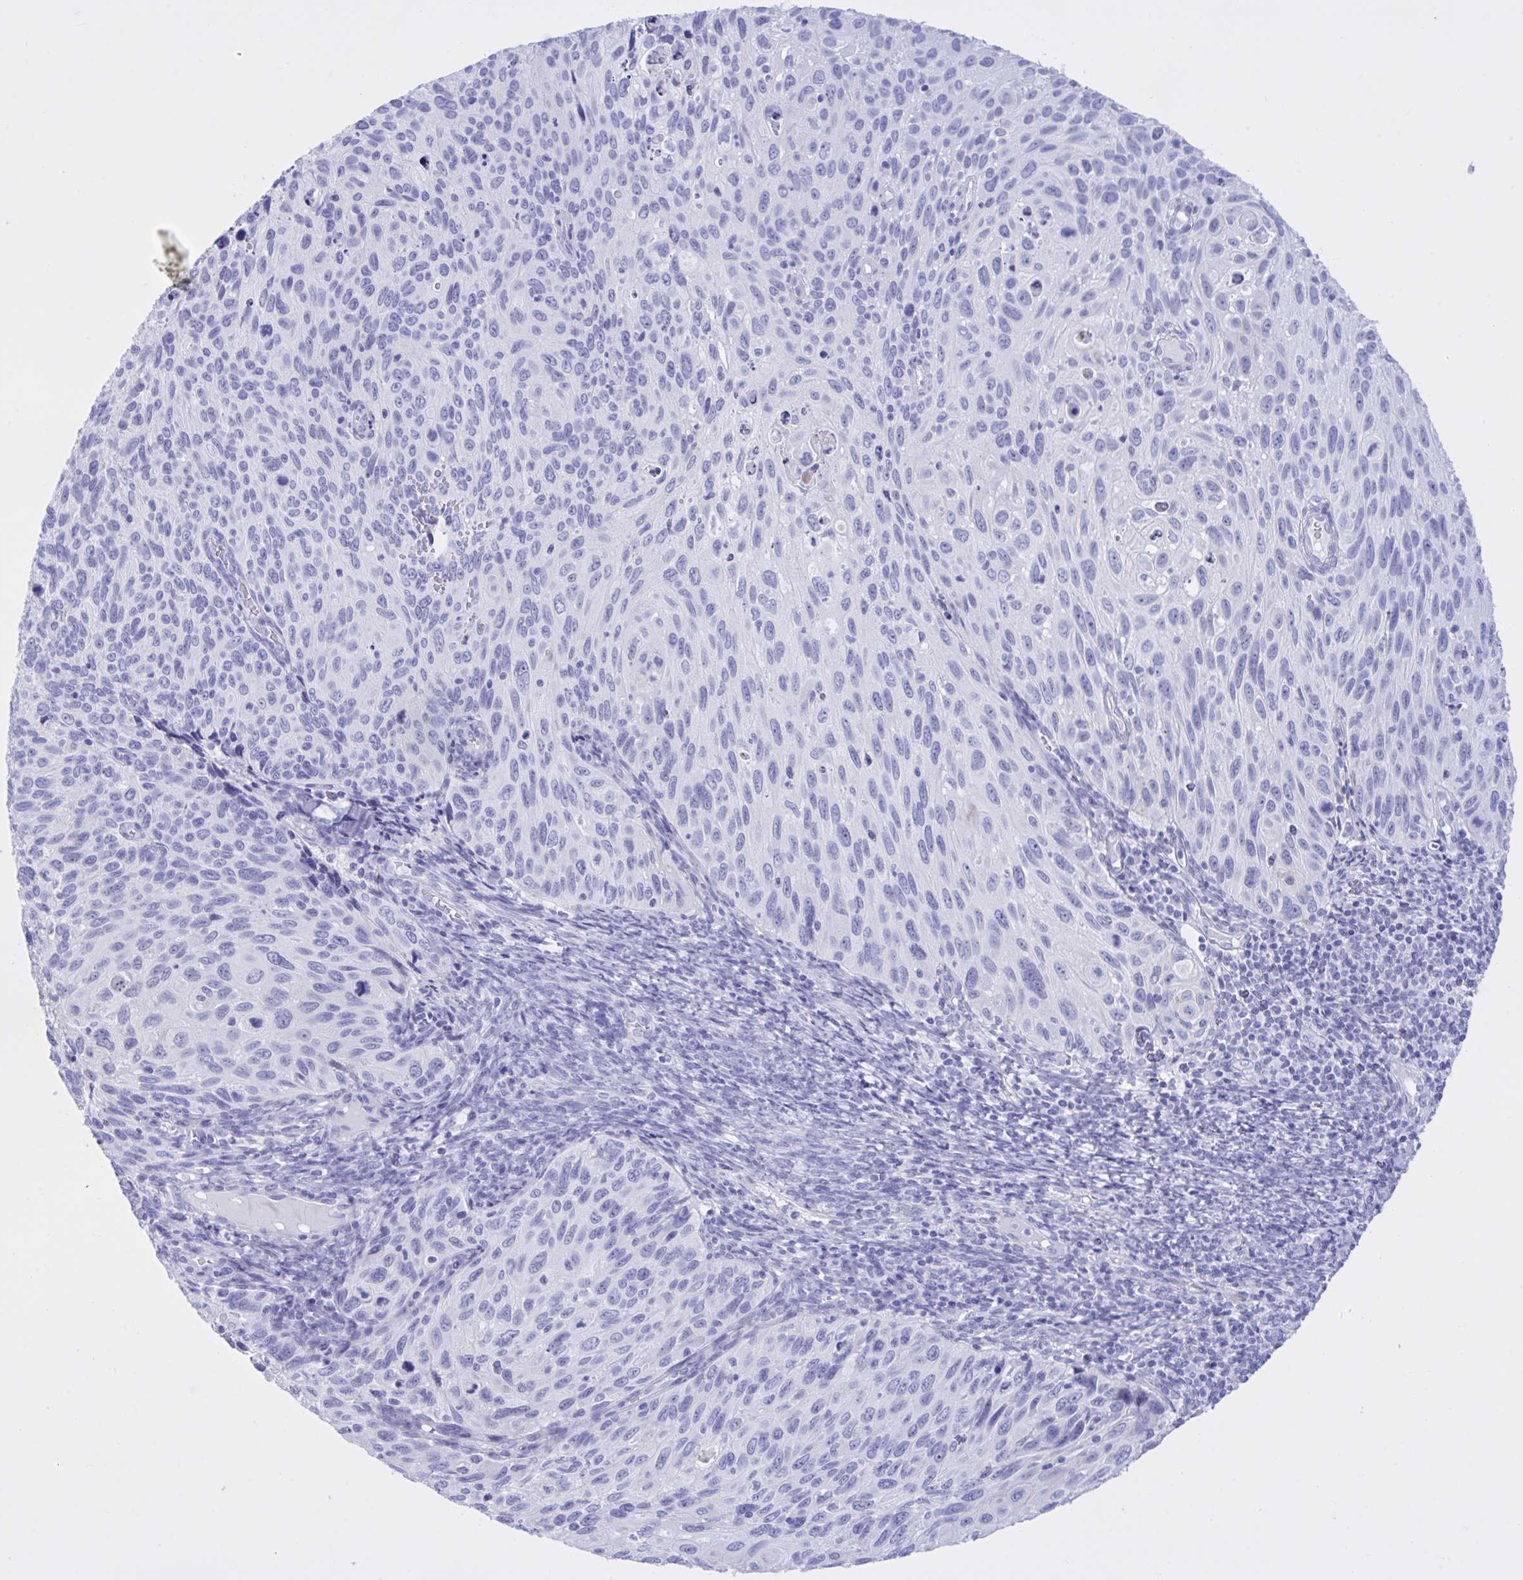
{"staining": {"intensity": "negative", "quantity": "none", "location": "none"}, "tissue": "cervical cancer", "cell_type": "Tumor cells", "image_type": "cancer", "snomed": [{"axis": "morphology", "description": "Squamous cell carcinoma, NOS"}, {"axis": "topography", "description": "Cervix"}], "caption": "This histopathology image is of cervical squamous cell carcinoma stained with immunohistochemistry (IHC) to label a protein in brown with the nuclei are counter-stained blue. There is no expression in tumor cells.", "gene": "BEX5", "patient": {"sex": "female", "age": 70}}